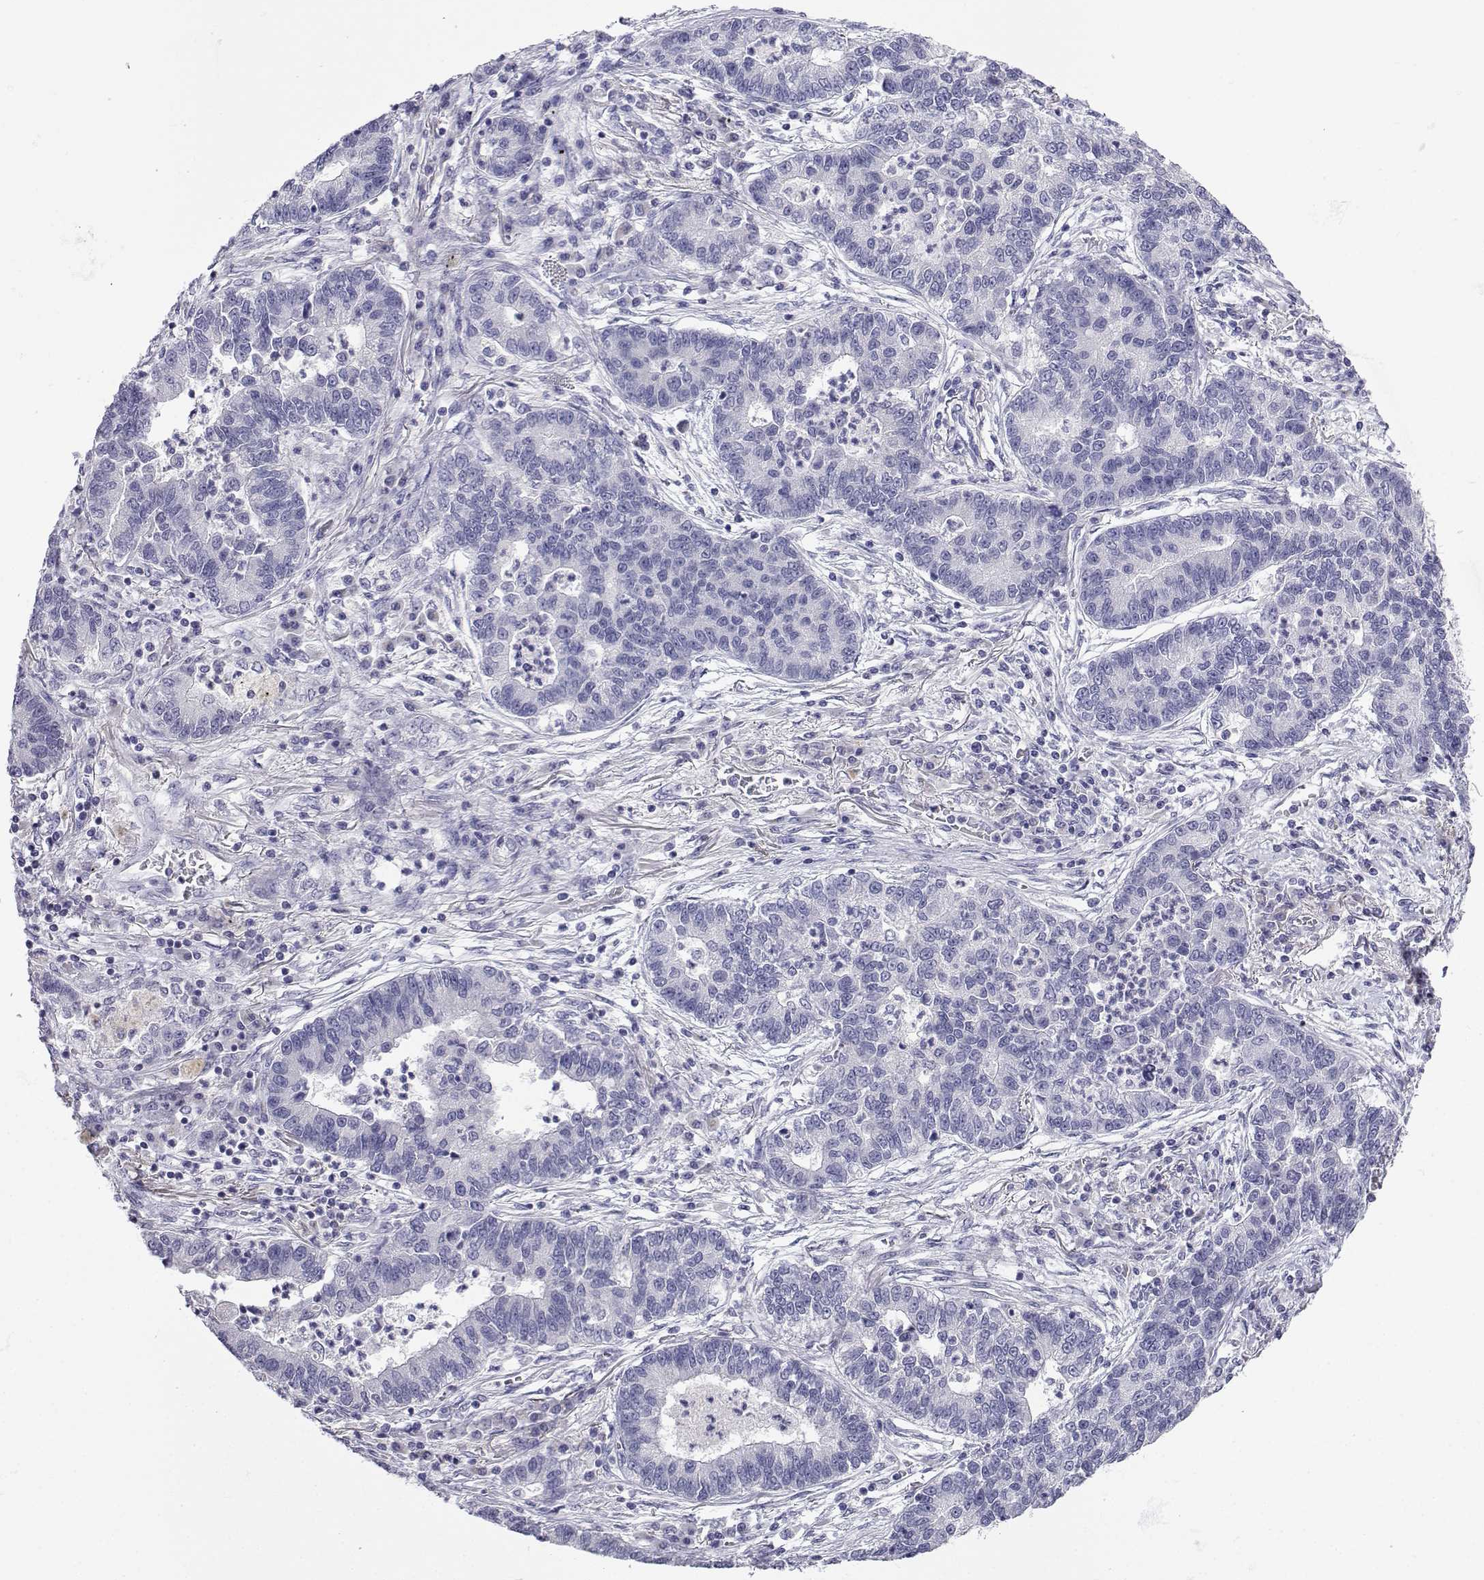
{"staining": {"intensity": "negative", "quantity": "none", "location": "none"}, "tissue": "lung cancer", "cell_type": "Tumor cells", "image_type": "cancer", "snomed": [{"axis": "morphology", "description": "Adenocarcinoma, NOS"}, {"axis": "topography", "description": "Lung"}], "caption": "Tumor cells are negative for protein expression in human lung adenocarcinoma.", "gene": "SLC6A3", "patient": {"sex": "female", "age": 57}}